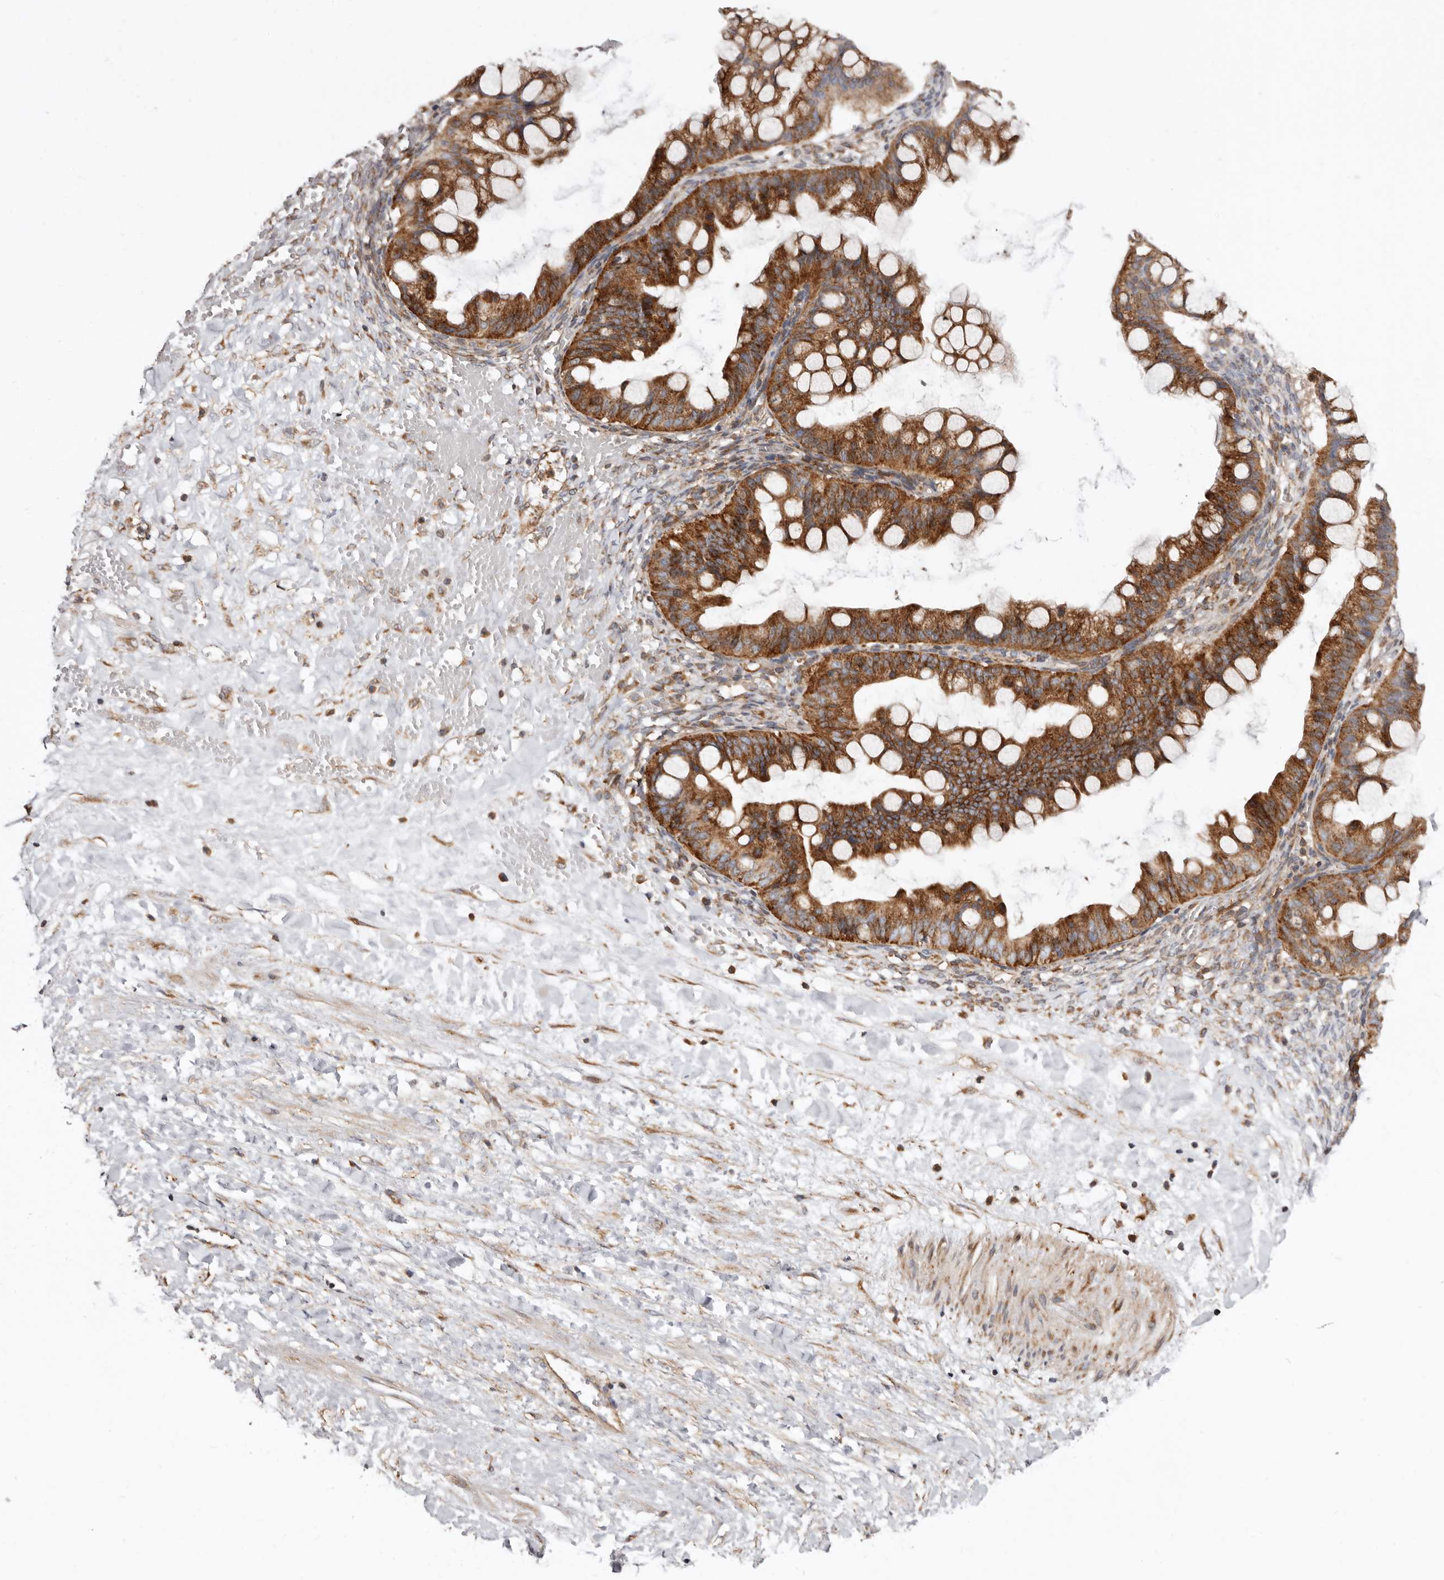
{"staining": {"intensity": "moderate", "quantity": ">75%", "location": "cytoplasmic/membranous"}, "tissue": "ovarian cancer", "cell_type": "Tumor cells", "image_type": "cancer", "snomed": [{"axis": "morphology", "description": "Cystadenocarcinoma, mucinous, NOS"}, {"axis": "topography", "description": "Ovary"}], "caption": "Moderate cytoplasmic/membranous staining for a protein is identified in approximately >75% of tumor cells of ovarian mucinous cystadenocarcinoma using immunohistochemistry.", "gene": "COQ8B", "patient": {"sex": "female", "age": 73}}